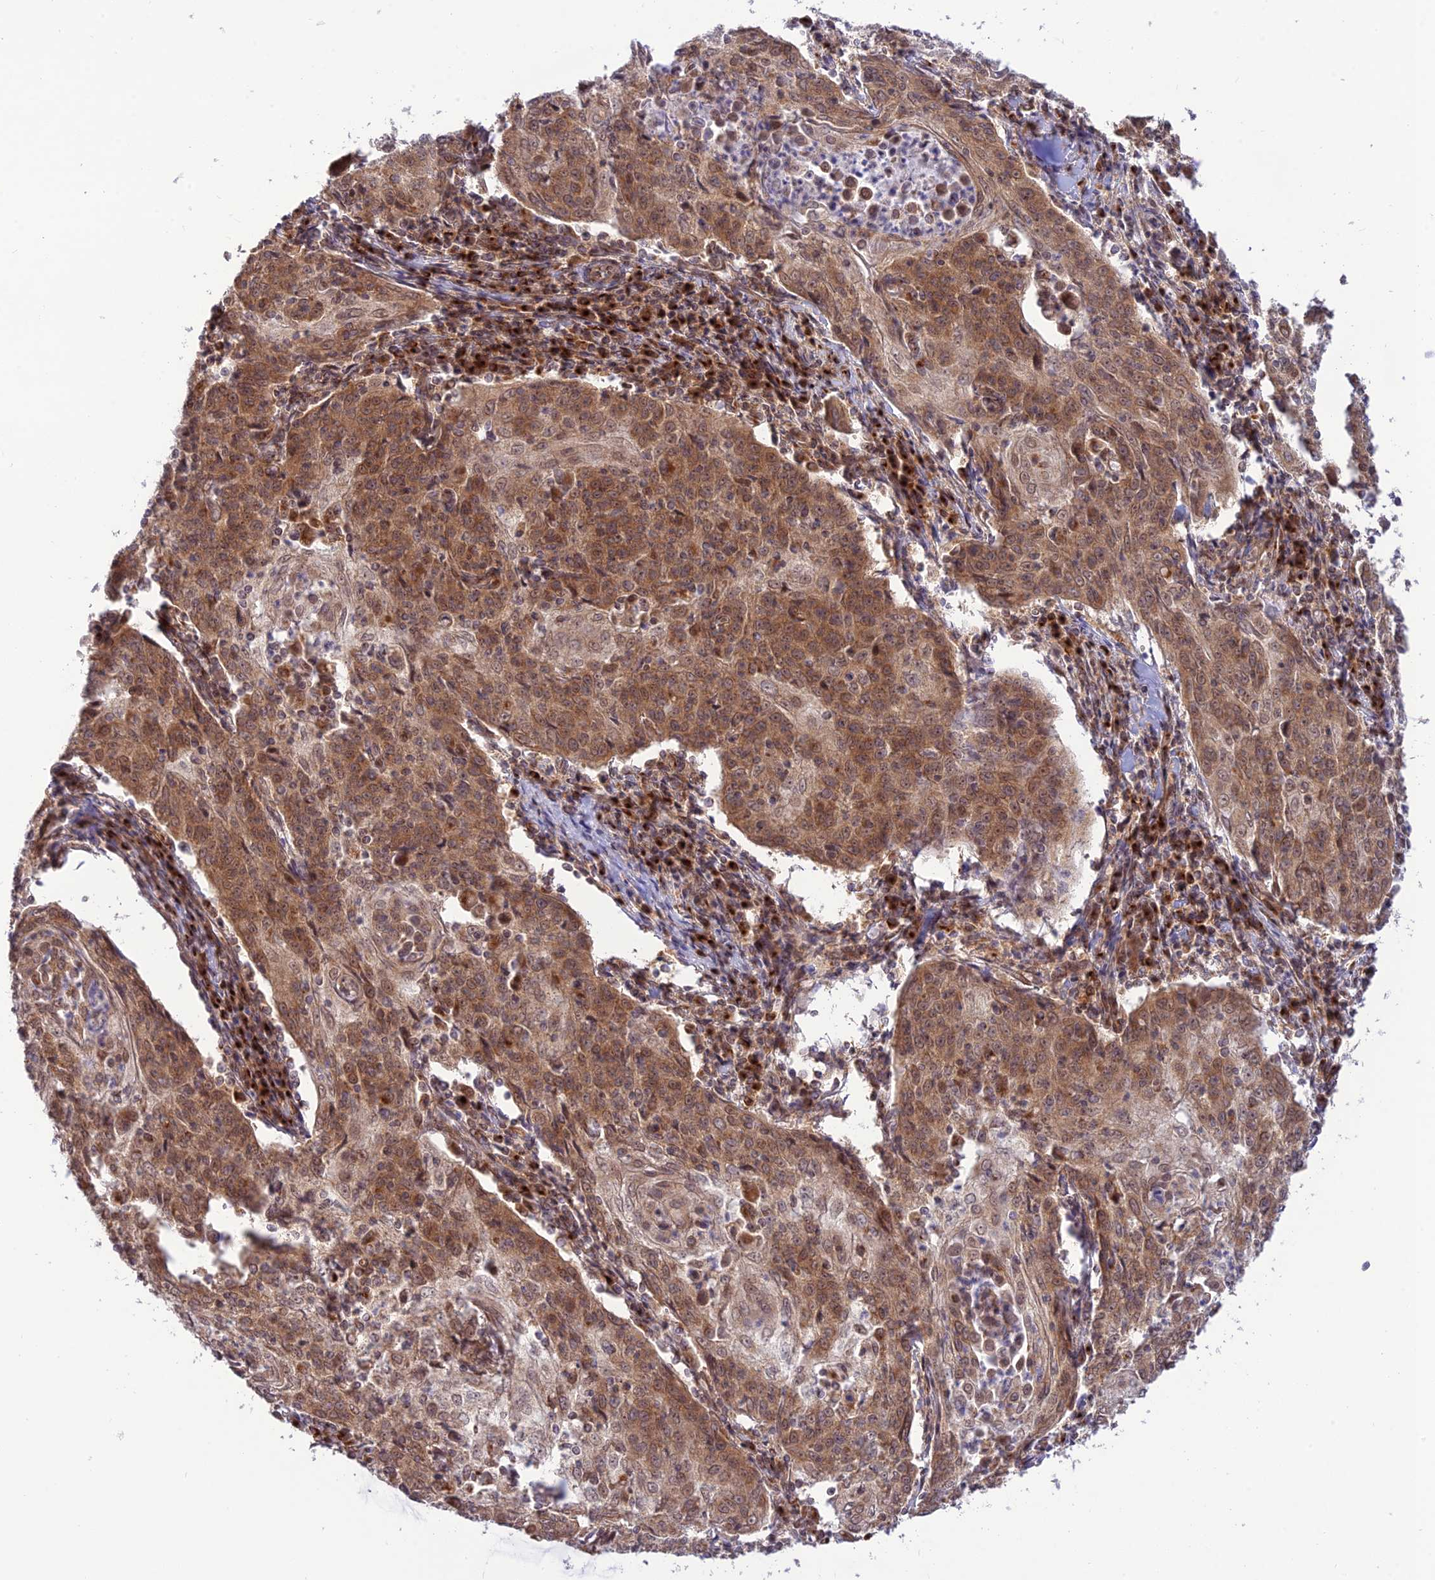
{"staining": {"intensity": "moderate", "quantity": ">75%", "location": "cytoplasmic/membranous"}, "tissue": "cervical cancer", "cell_type": "Tumor cells", "image_type": "cancer", "snomed": [{"axis": "morphology", "description": "Squamous cell carcinoma, NOS"}, {"axis": "topography", "description": "Cervix"}], "caption": "There is medium levels of moderate cytoplasmic/membranous expression in tumor cells of squamous cell carcinoma (cervical), as demonstrated by immunohistochemical staining (brown color).", "gene": "GOLGA3", "patient": {"sex": "female", "age": 48}}